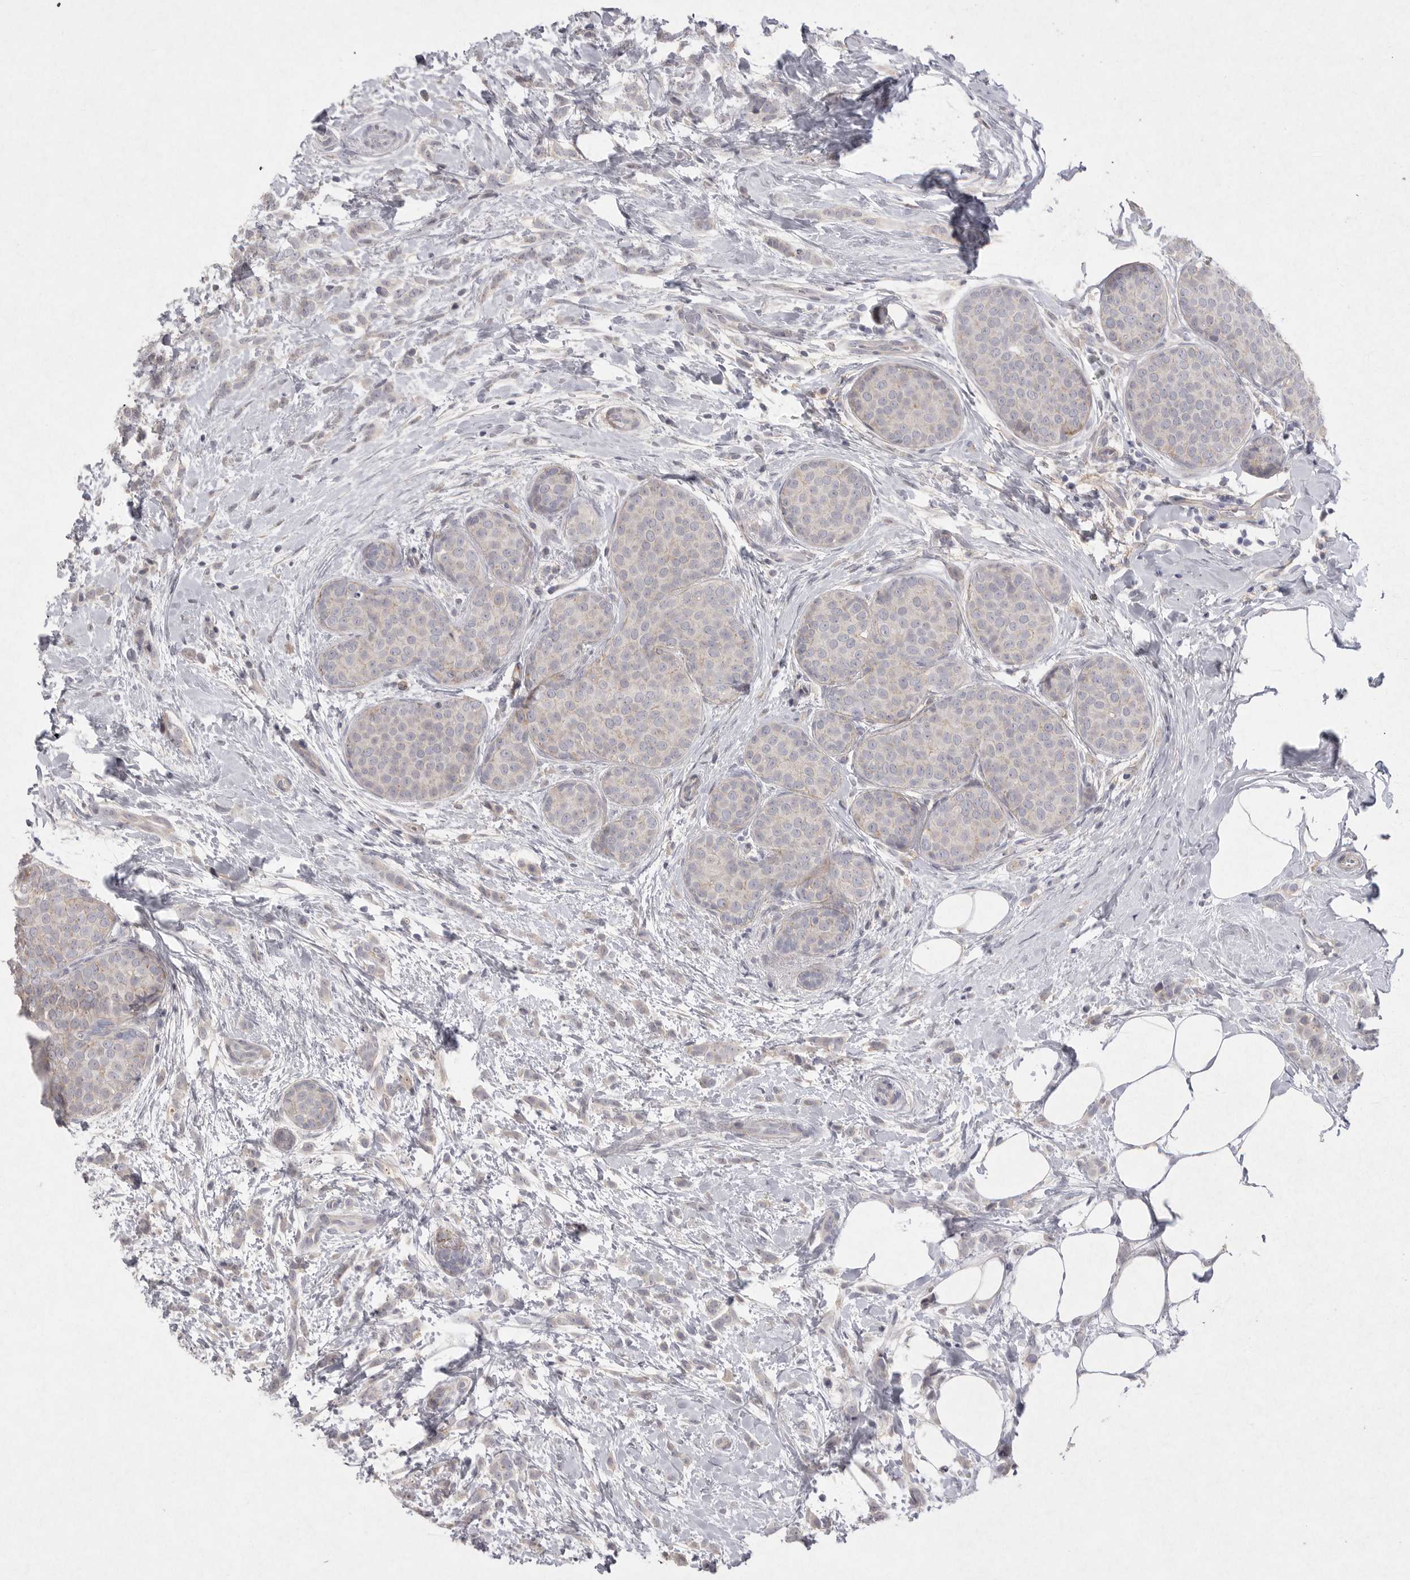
{"staining": {"intensity": "negative", "quantity": "none", "location": "none"}, "tissue": "breast cancer", "cell_type": "Tumor cells", "image_type": "cancer", "snomed": [{"axis": "morphology", "description": "Lobular carcinoma, in situ"}, {"axis": "morphology", "description": "Lobular carcinoma"}, {"axis": "topography", "description": "Breast"}], "caption": "Immunohistochemistry (IHC) histopathology image of breast cancer (lobular carcinoma) stained for a protein (brown), which shows no staining in tumor cells.", "gene": "VANGL2", "patient": {"sex": "female", "age": 41}}